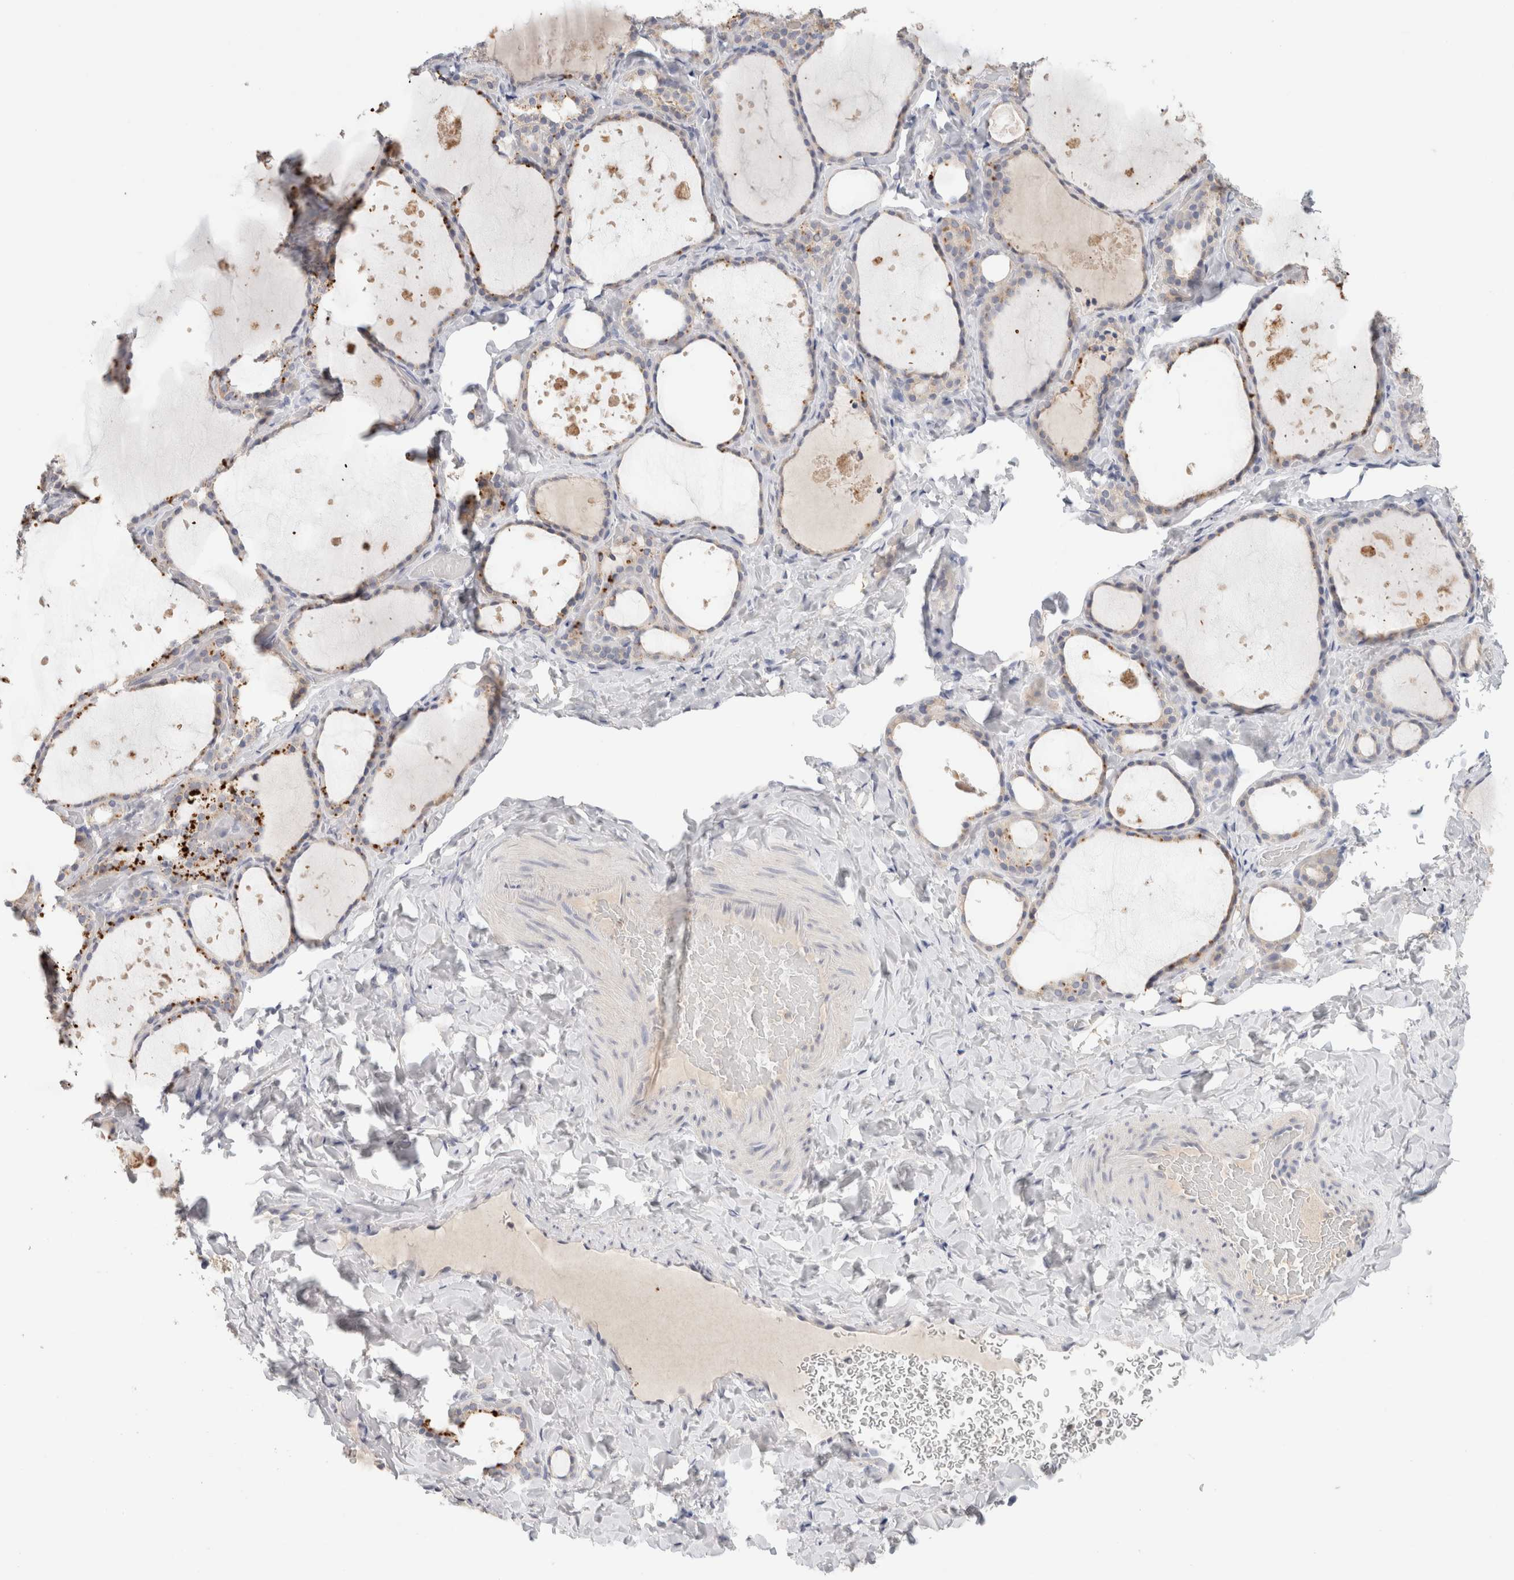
{"staining": {"intensity": "moderate", "quantity": "<25%", "location": "cytoplasmic/membranous"}, "tissue": "thyroid gland", "cell_type": "Glandular cells", "image_type": "normal", "snomed": [{"axis": "morphology", "description": "Normal tissue, NOS"}, {"axis": "topography", "description": "Thyroid gland"}], "caption": "Immunohistochemical staining of benign thyroid gland reveals <25% levels of moderate cytoplasmic/membranous protein expression in about <25% of glandular cells.", "gene": "MPP2", "patient": {"sex": "female", "age": 44}}